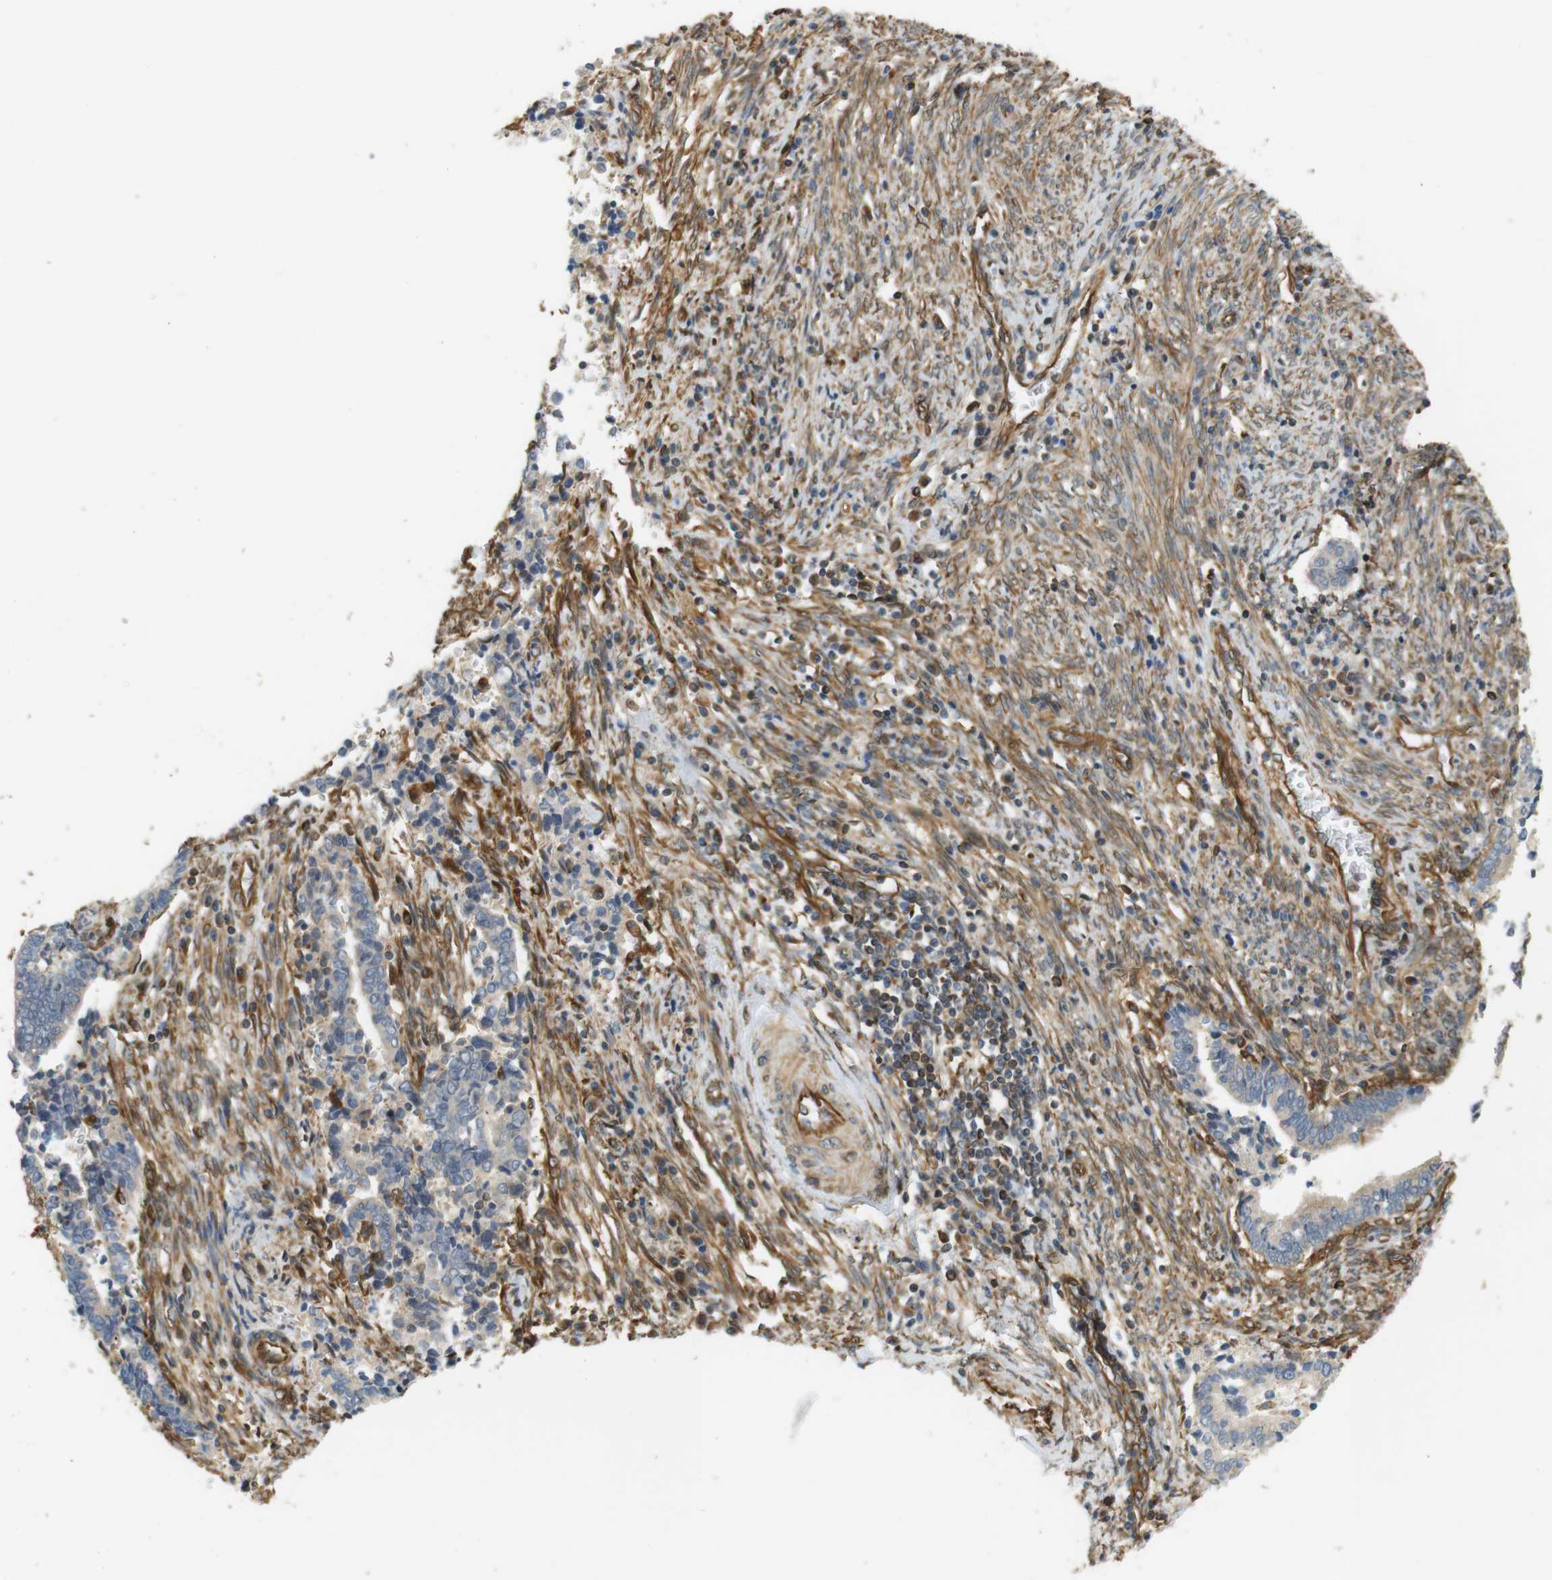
{"staining": {"intensity": "negative", "quantity": "none", "location": "none"}, "tissue": "cervical cancer", "cell_type": "Tumor cells", "image_type": "cancer", "snomed": [{"axis": "morphology", "description": "Adenocarcinoma, NOS"}, {"axis": "topography", "description": "Cervix"}], "caption": "Protein analysis of cervical adenocarcinoma demonstrates no significant expression in tumor cells.", "gene": "CYTH3", "patient": {"sex": "female", "age": 44}}